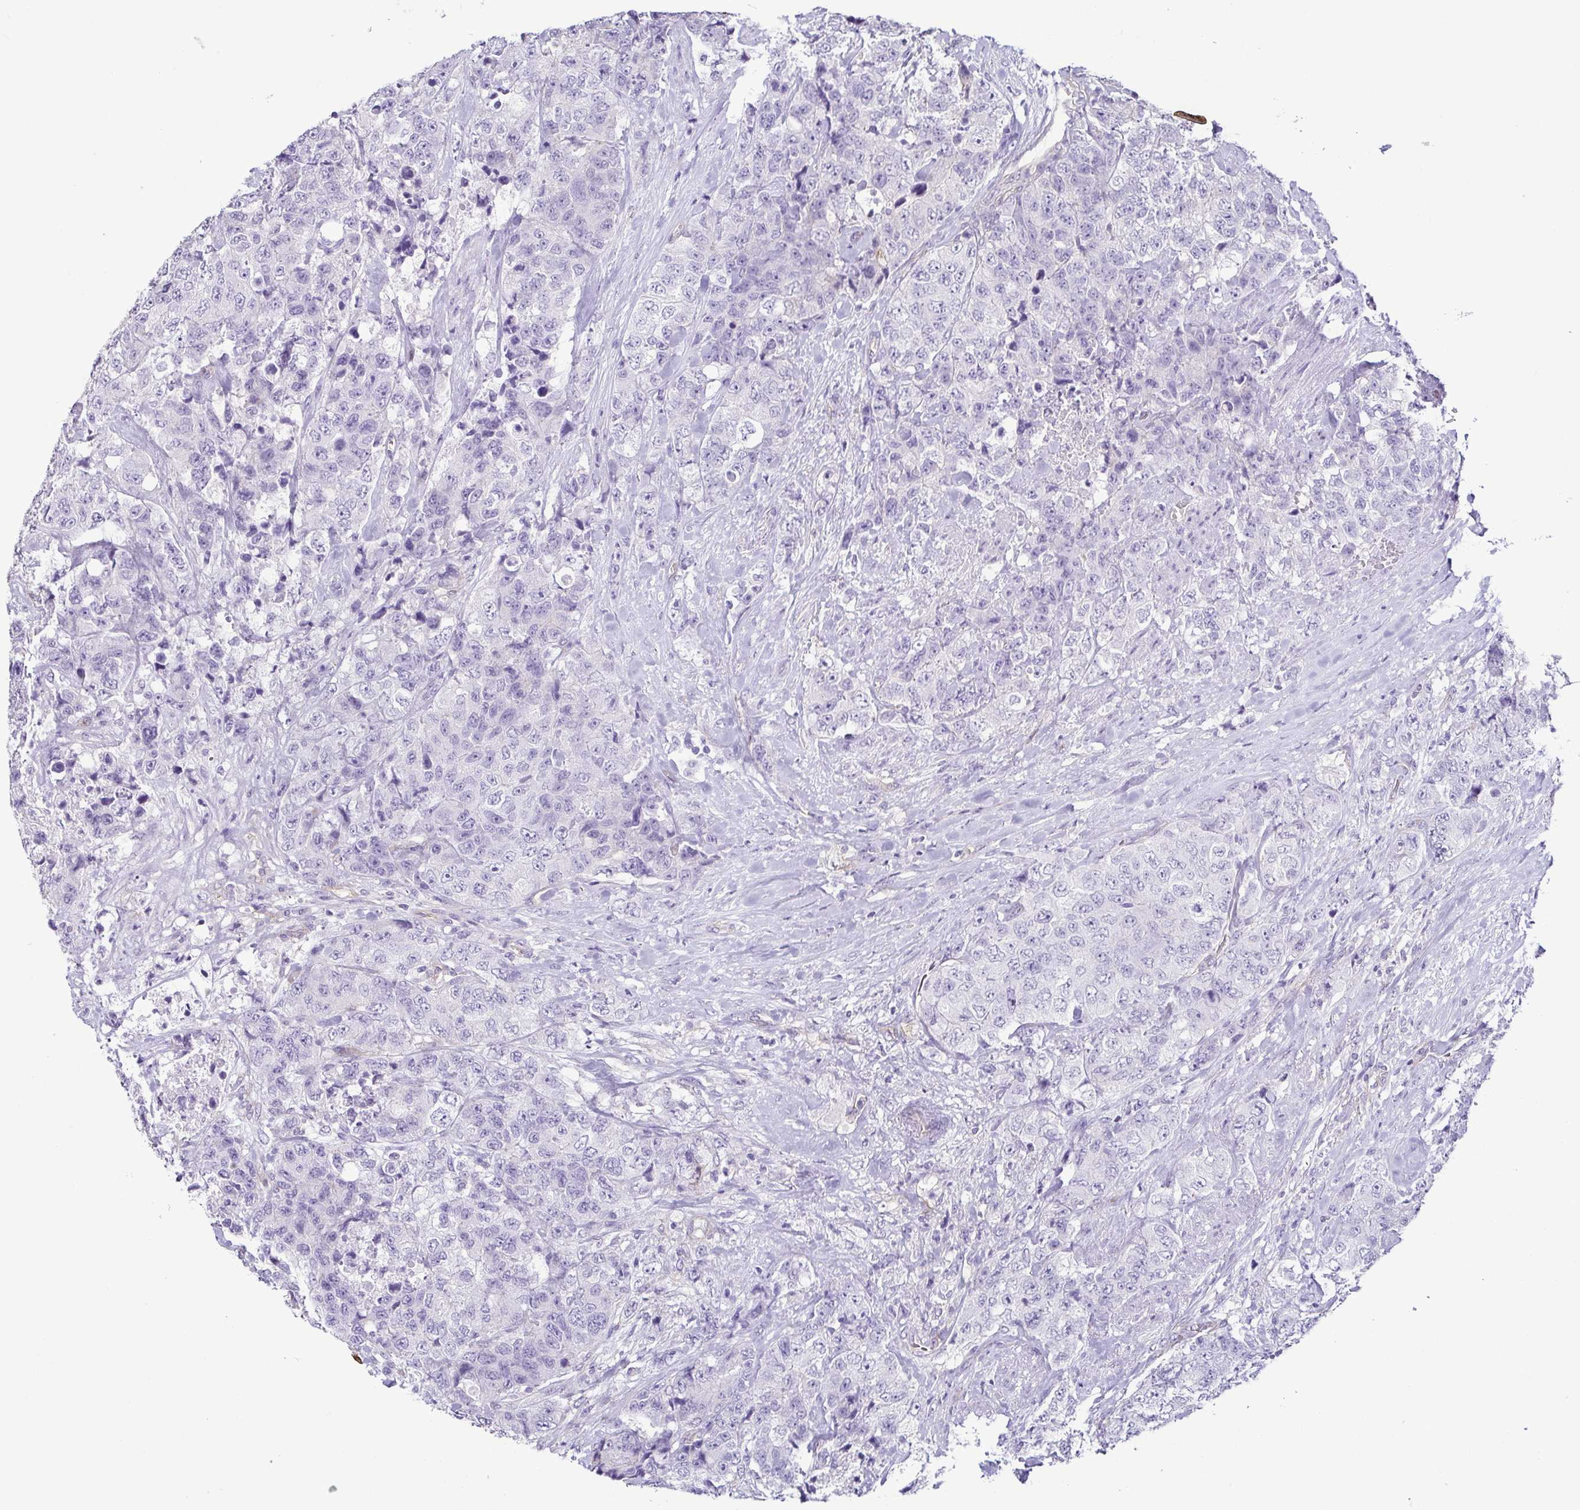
{"staining": {"intensity": "negative", "quantity": "none", "location": "none"}, "tissue": "urothelial cancer", "cell_type": "Tumor cells", "image_type": "cancer", "snomed": [{"axis": "morphology", "description": "Urothelial carcinoma, High grade"}, {"axis": "topography", "description": "Urinary bladder"}], "caption": "This is a image of IHC staining of high-grade urothelial carcinoma, which shows no positivity in tumor cells. The staining is performed using DAB brown chromogen with nuclei counter-stained in using hematoxylin.", "gene": "CASP14", "patient": {"sex": "female", "age": 78}}